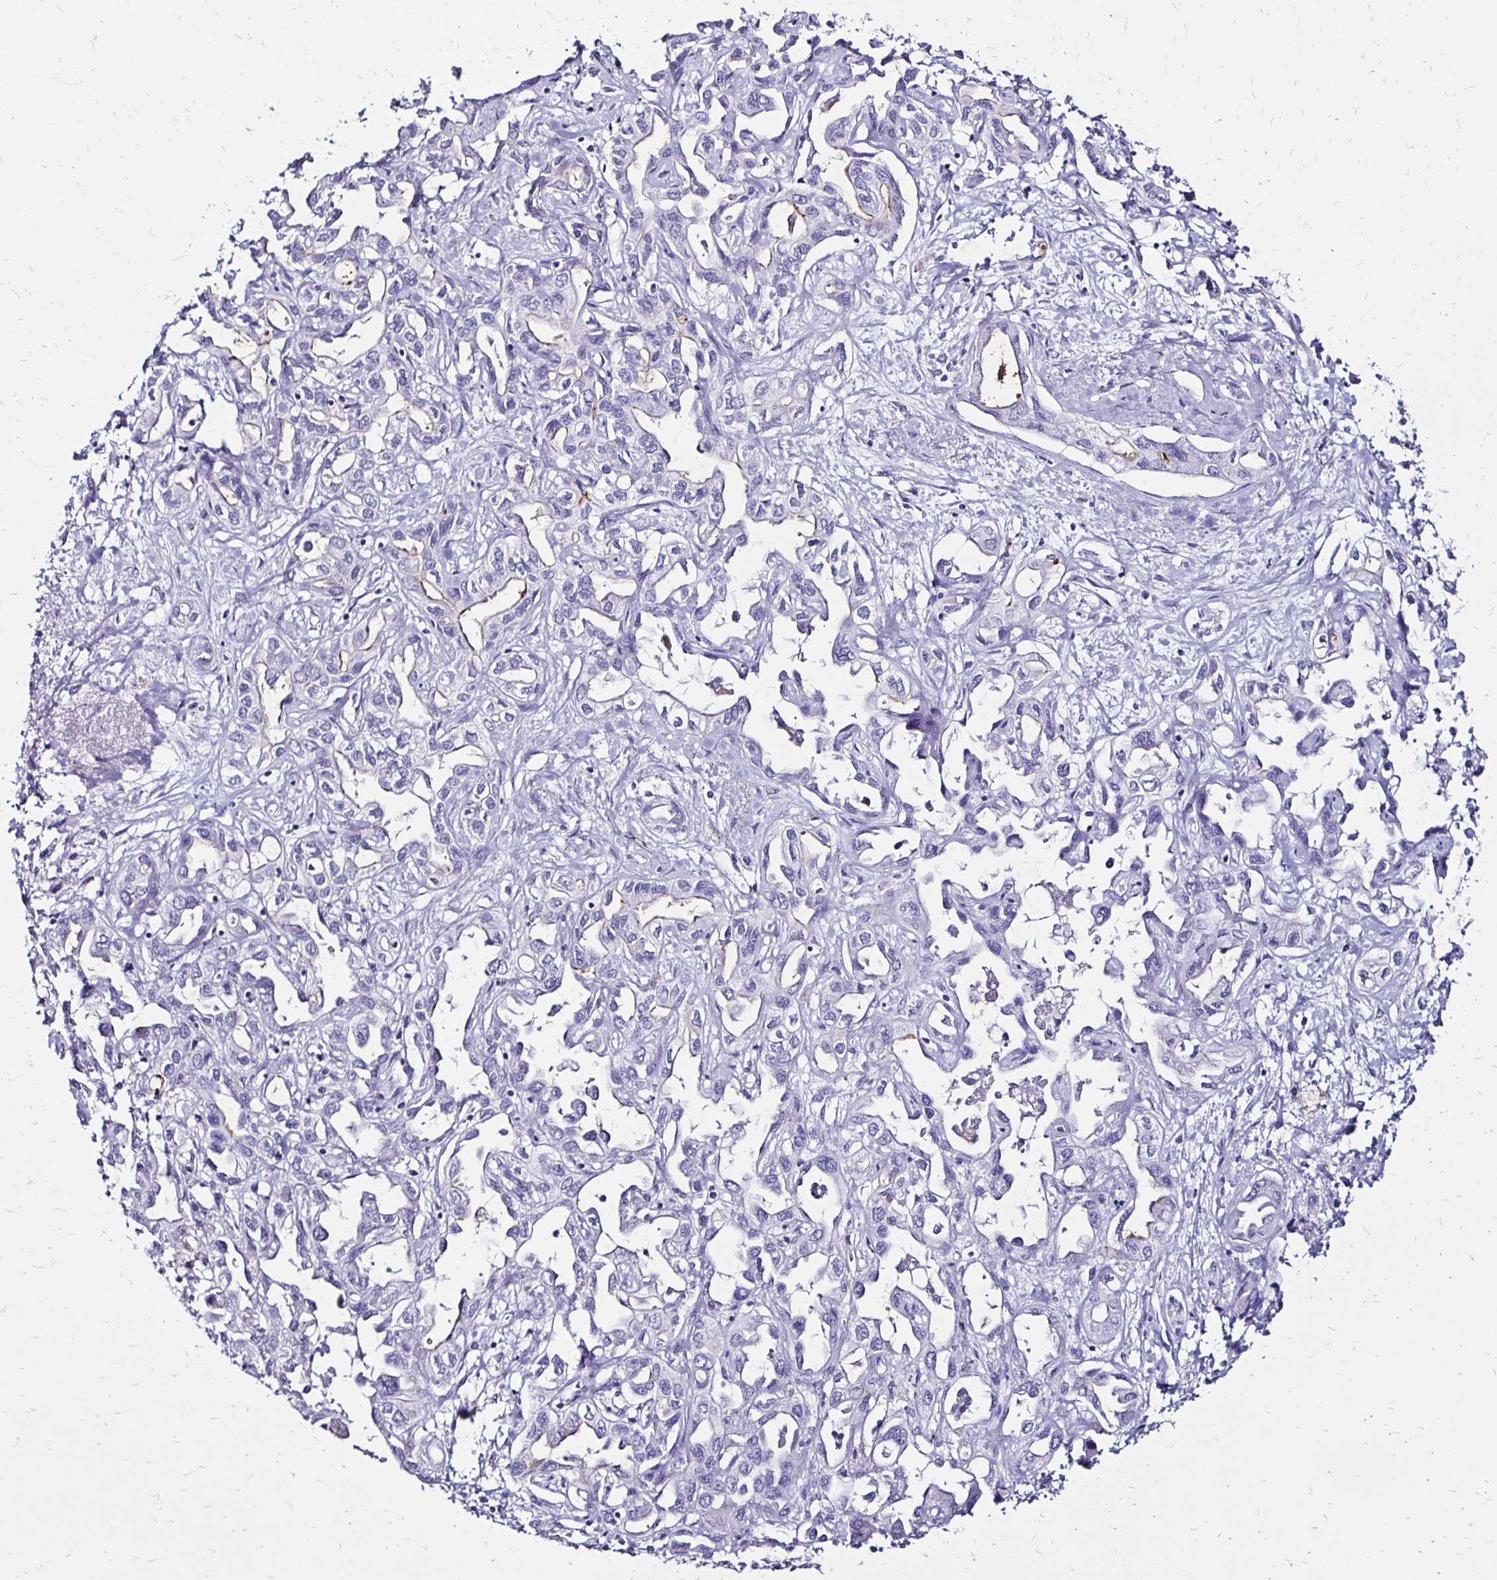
{"staining": {"intensity": "negative", "quantity": "none", "location": "none"}, "tissue": "liver cancer", "cell_type": "Tumor cells", "image_type": "cancer", "snomed": [{"axis": "morphology", "description": "Cholangiocarcinoma"}, {"axis": "topography", "description": "Liver"}], "caption": "Immunohistochemistry (IHC) image of neoplastic tissue: human liver cancer stained with DAB displays no significant protein staining in tumor cells. (DAB (3,3'-diaminobenzidine) immunohistochemistry (IHC) with hematoxylin counter stain).", "gene": "KCNT1", "patient": {"sex": "female", "age": 64}}